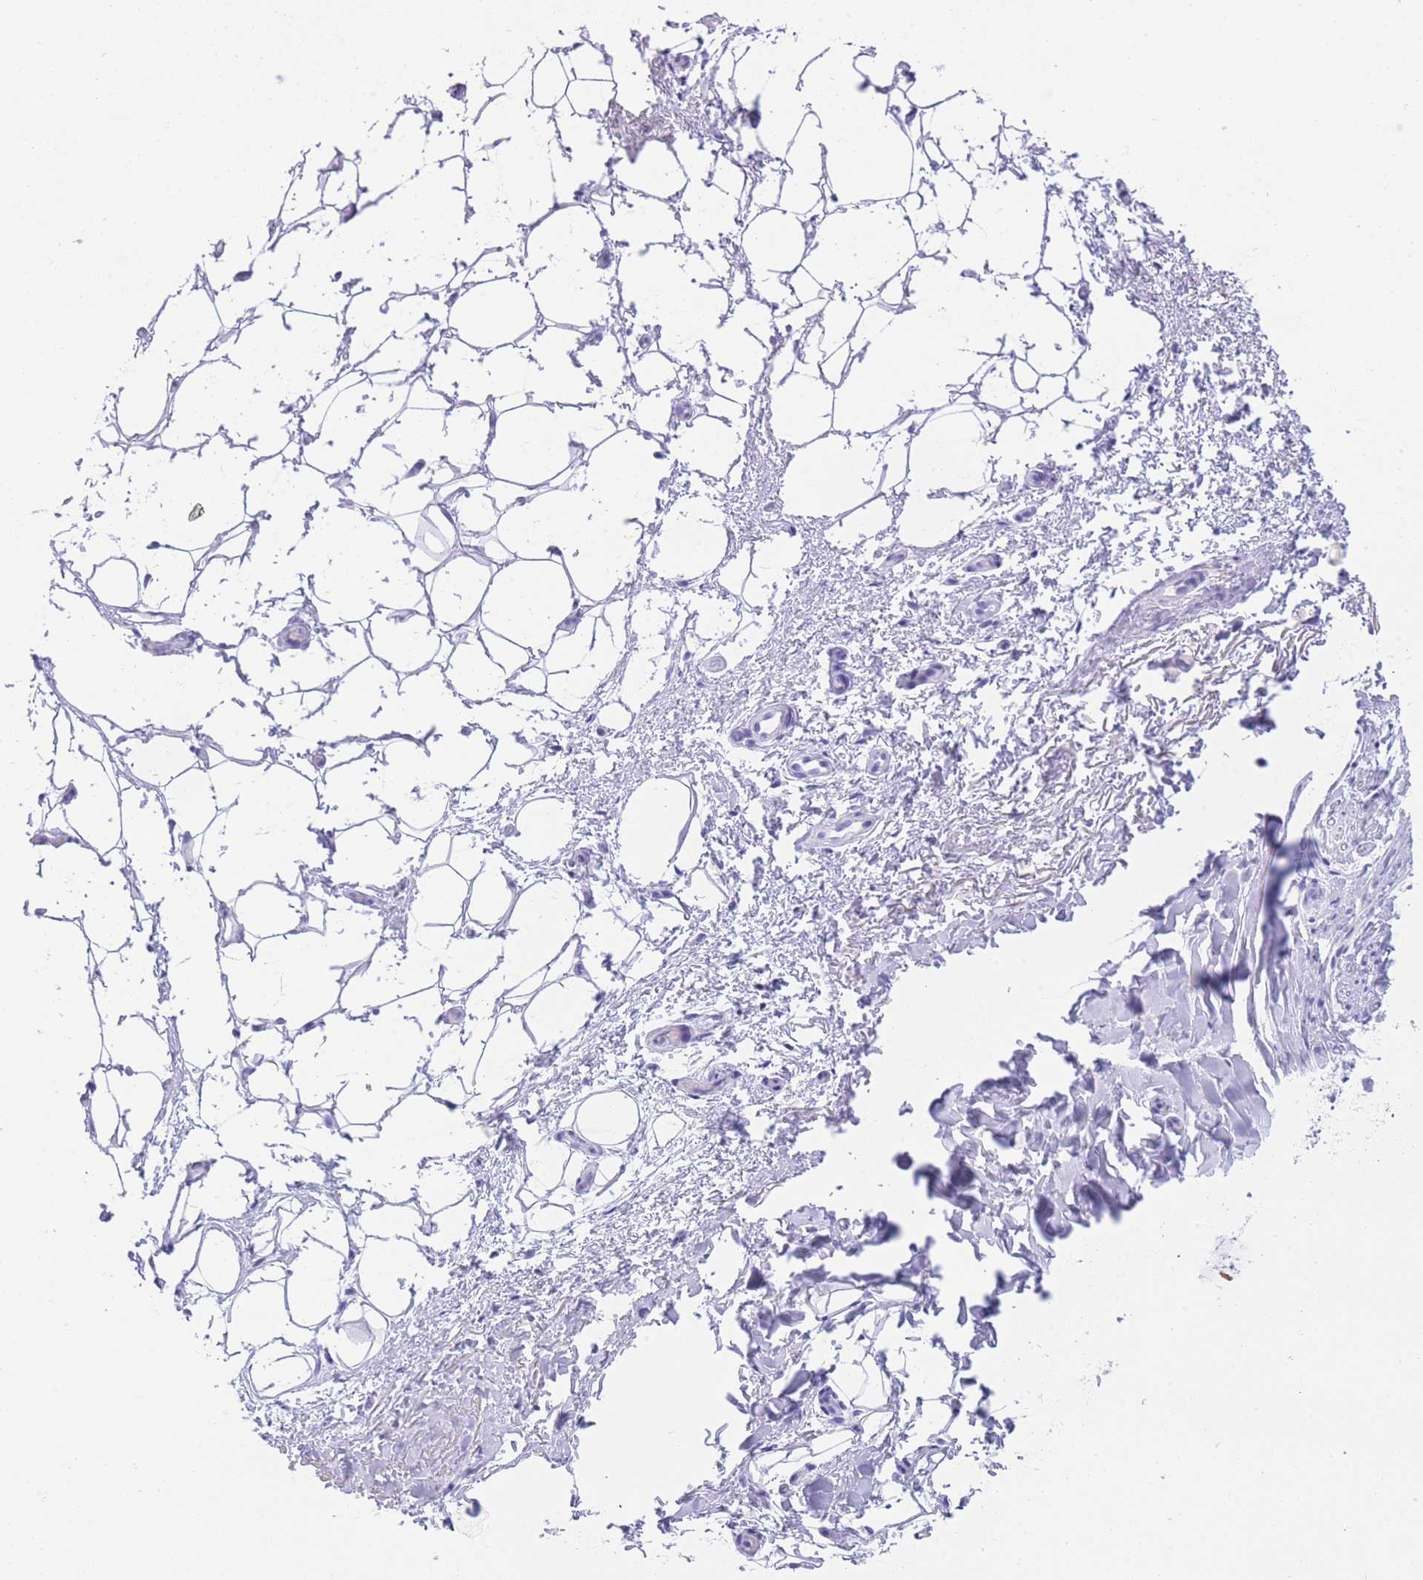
{"staining": {"intensity": "negative", "quantity": "none", "location": "none"}, "tissue": "adipose tissue", "cell_type": "Adipocytes", "image_type": "normal", "snomed": [{"axis": "morphology", "description": "Normal tissue, NOS"}, {"axis": "topography", "description": "Peripheral nerve tissue"}], "caption": "DAB (3,3'-diaminobenzidine) immunohistochemical staining of benign human adipose tissue demonstrates no significant expression in adipocytes. (Immunohistochemistry (ihc), brightfield microscopy, high magnification).", "gene": "ELOA2", "patient": {"sex": "female", "age": 61}}